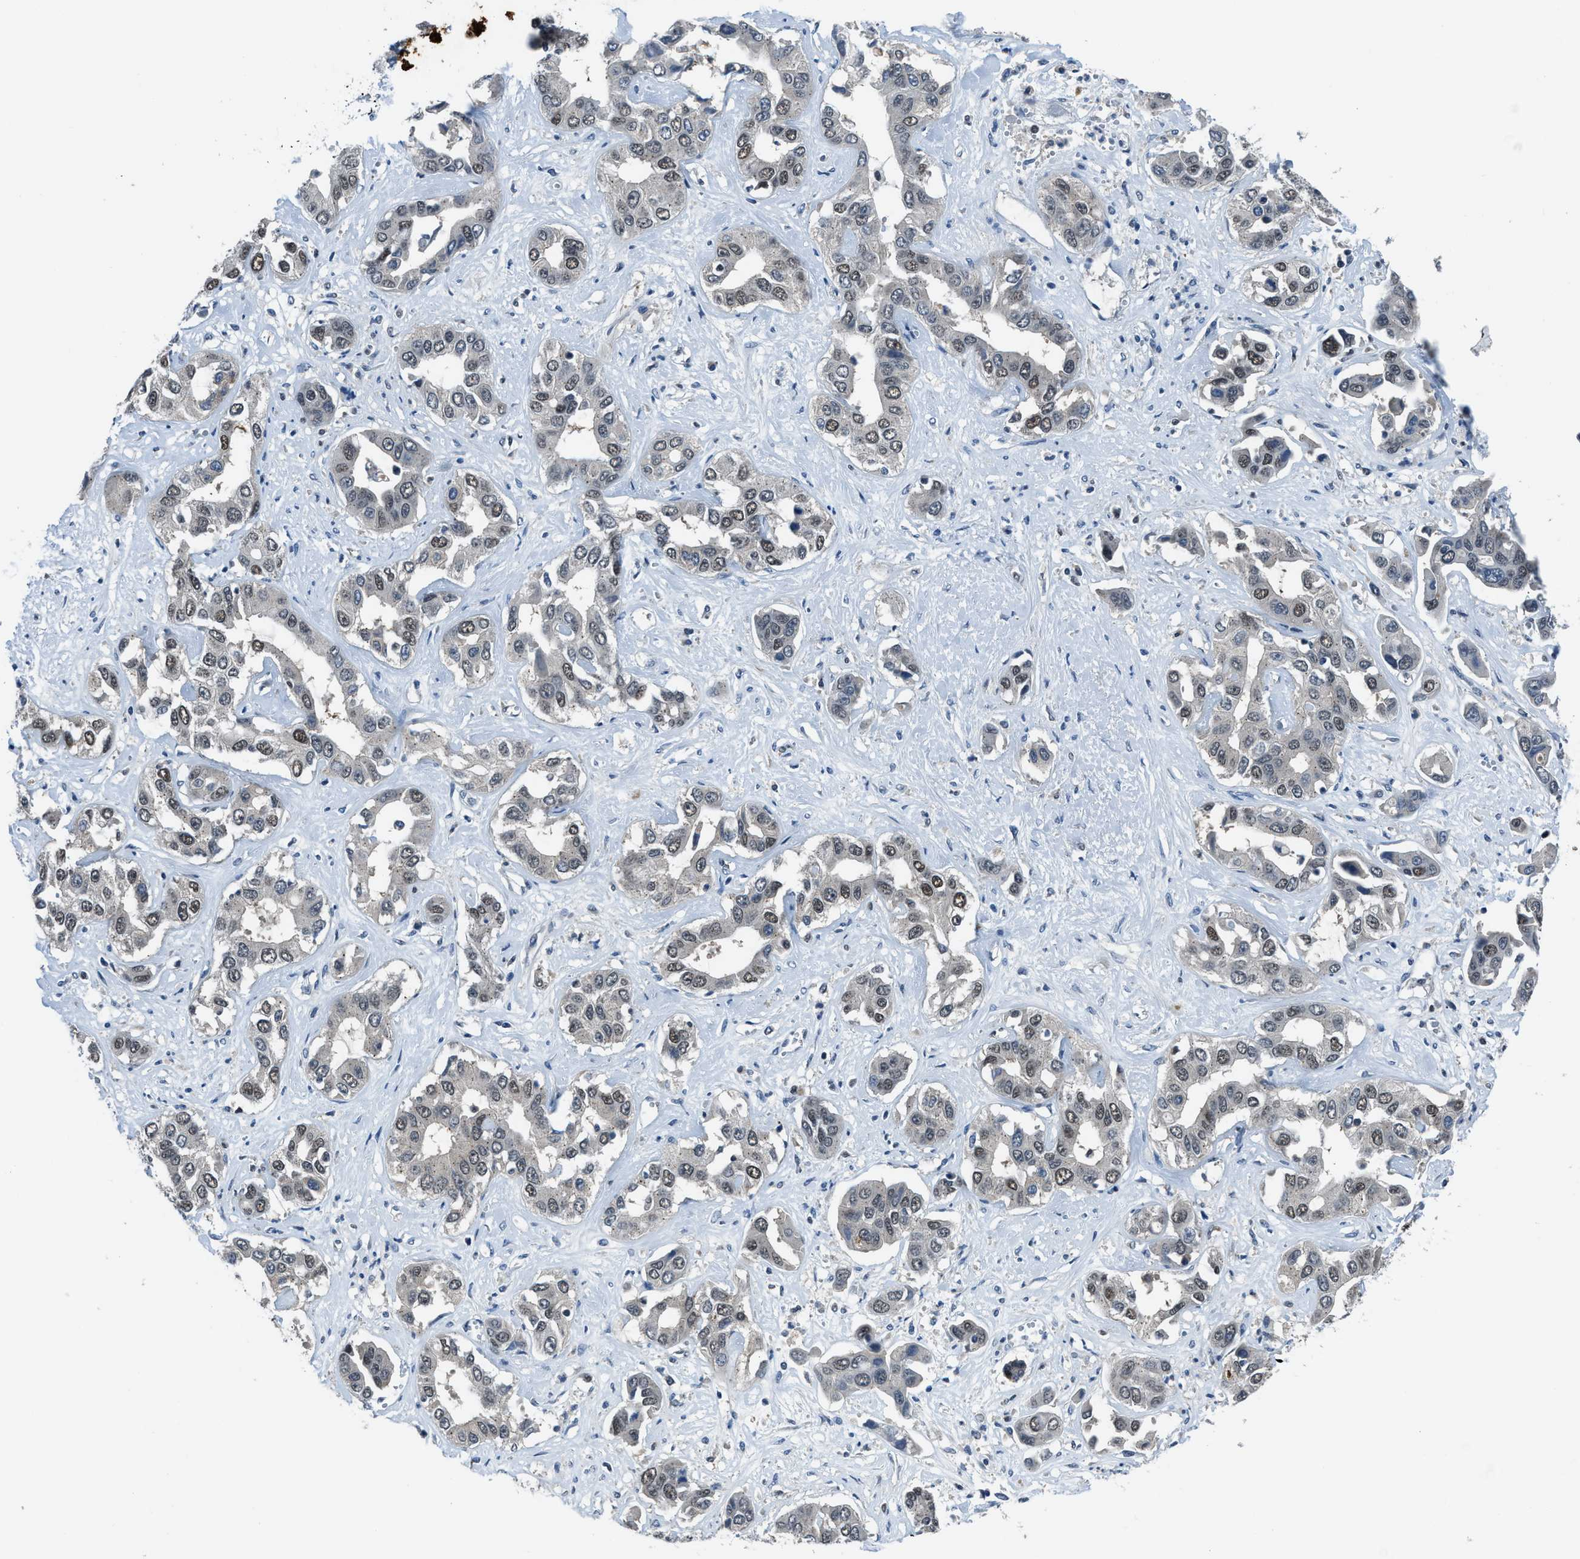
{"staining": {"intensity": "weak", "quantity": ">75%", "location": "nuclear"}, "tissue": "liver cancer", "cell_type": "Tumor cells", "image_type": "cancer", "snomed": [{"axis": "morphology", "description": "Cholangiocarcinoma"}, {"axis": "topography", "description": "Liver"}], "caption": "About >75% of tumor cells in liver cancer exhibit weak nuclear protein staining as visualized by brown immunohistochemical staining.", "gene": "DUSP19", "patient": {"sex": "female", "age": 52}}